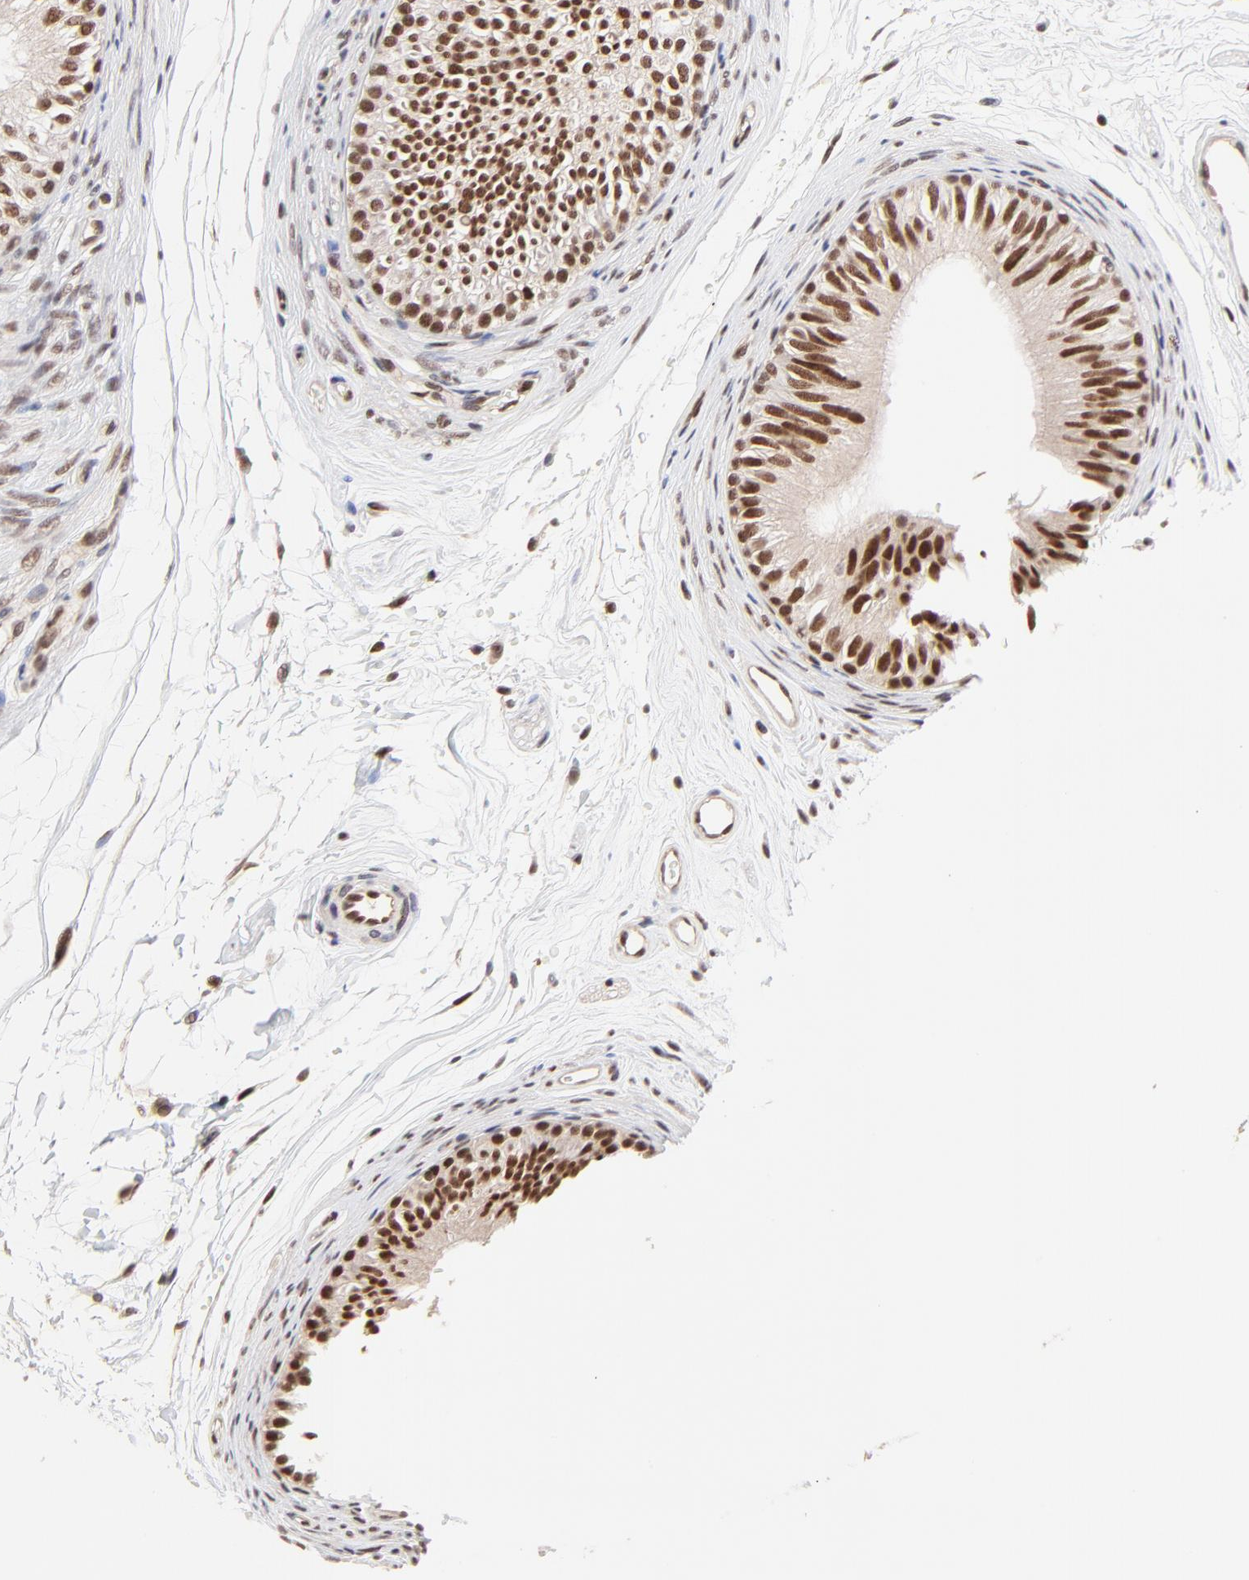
{"staining": {"intensity": "strong", "quantity": ">75%", "location": "cytoplasmic/membranous,nuclear"}, "tissue": "epididymis", "cell_type": "Glandular cells", "image_type": "normal", "snomed": [{"axis": "morphology", "description": "Normal tissue, NOS"}, {"axis": "topography", "description": "Testis"}, {"axis": "topography", "description": "Epididymis"}], "caption": "Immunohistochemical staining of benign epididymis displays >75% levels of strong cytoplasmic/membranous,nuclear protein expression in approximately >75% of glandular cells.", "gene": "DSN1", "patient": {"sex": "male", "age": 36}}